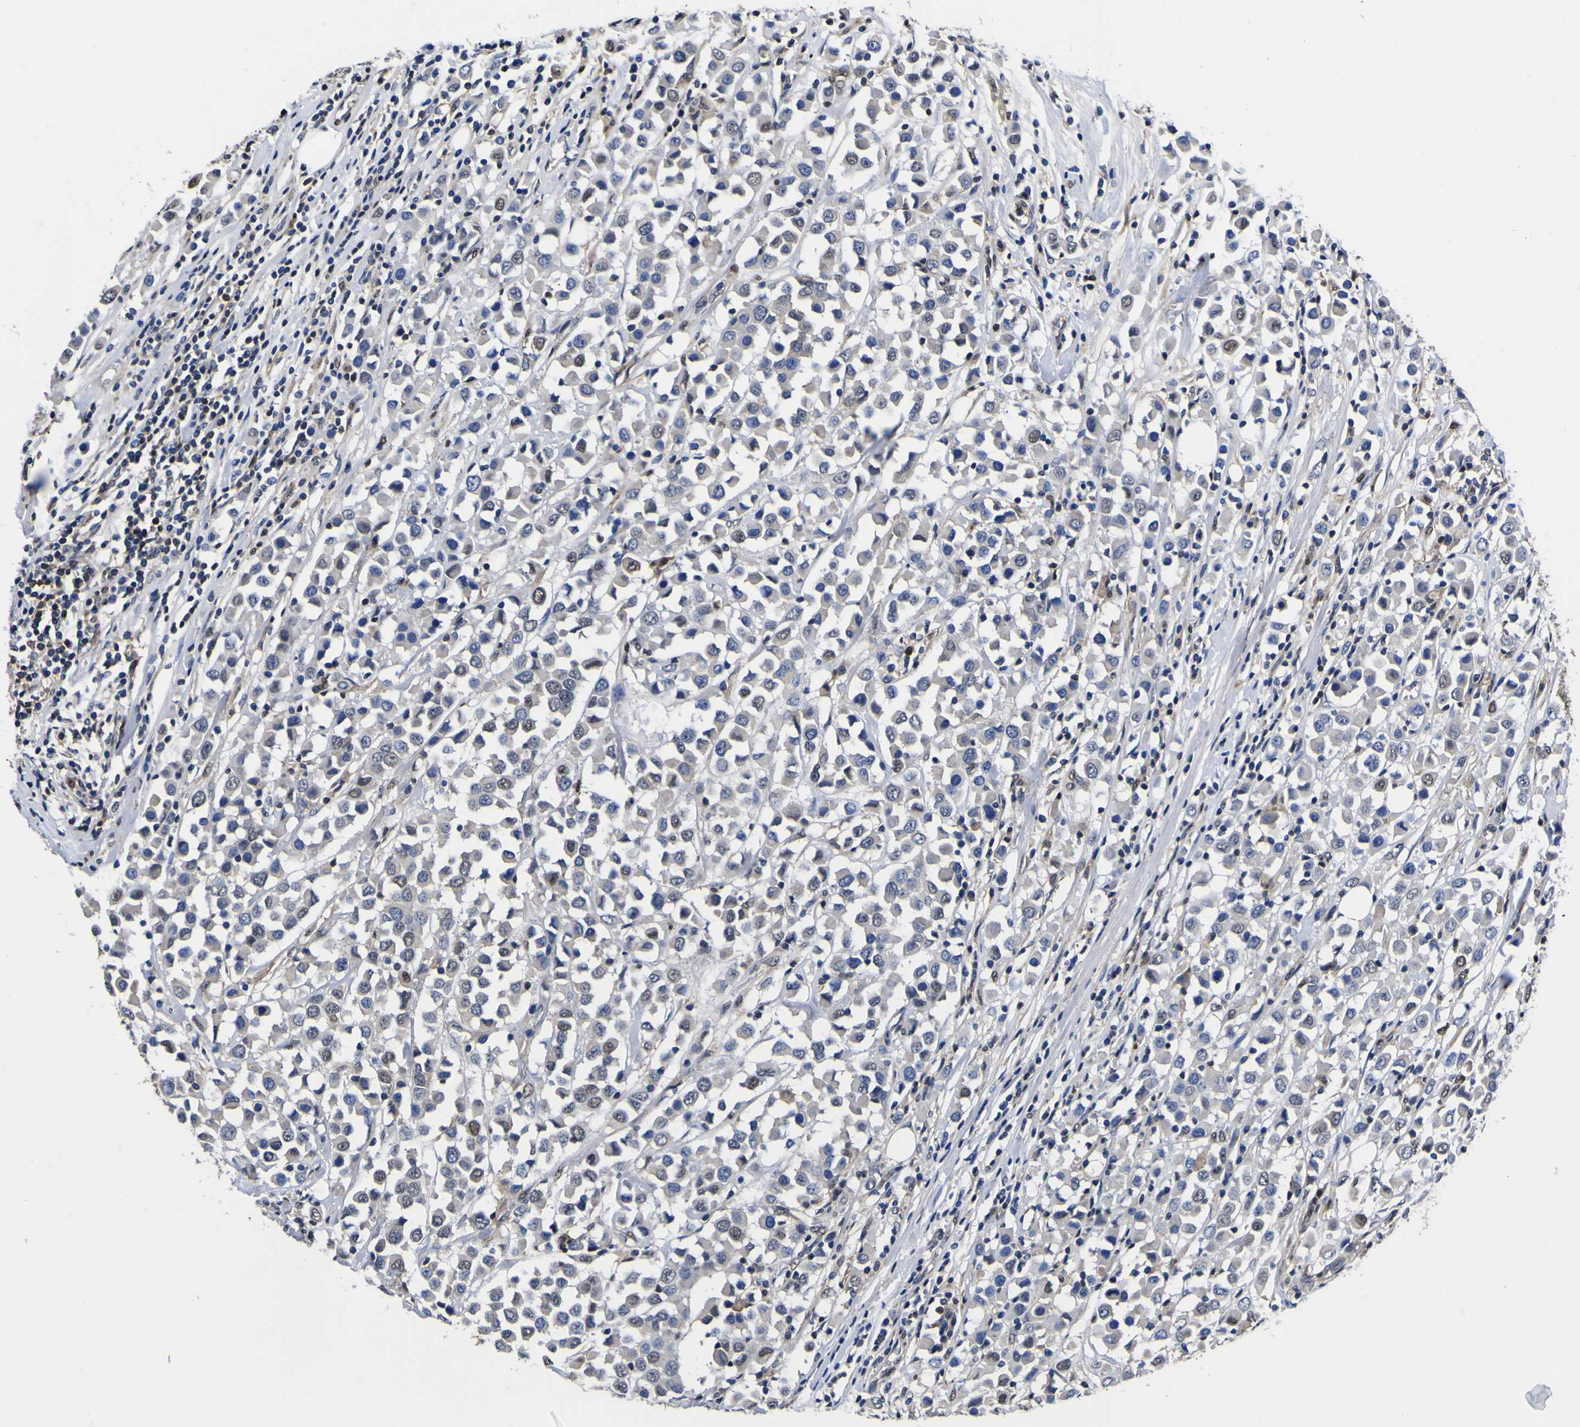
{"staining": {"intensity": "weak", "quantity": "25%-75%", "location": "cytoplasmic/membranous"}, "tissue": "breast cancer", "cell_type": "Tumor cells", "image_type": "cancer", "snomed": [{"axis": "morphology", "description": "Duct carcinoma"}, {"axis": "topography", "description": "Breast"}], "caption": "Immunohistochemistry (IHC) image of neoplastic tissue: breast cancer stained using IHC displays low levels of weak protein expression localized specifically in the cytoplasmic/membranous of tumor cells, appearing as a cytoplasmic/membranous brown color.", "gene": "FAM110B", "patient": {"sex": "female", "age": 61}}